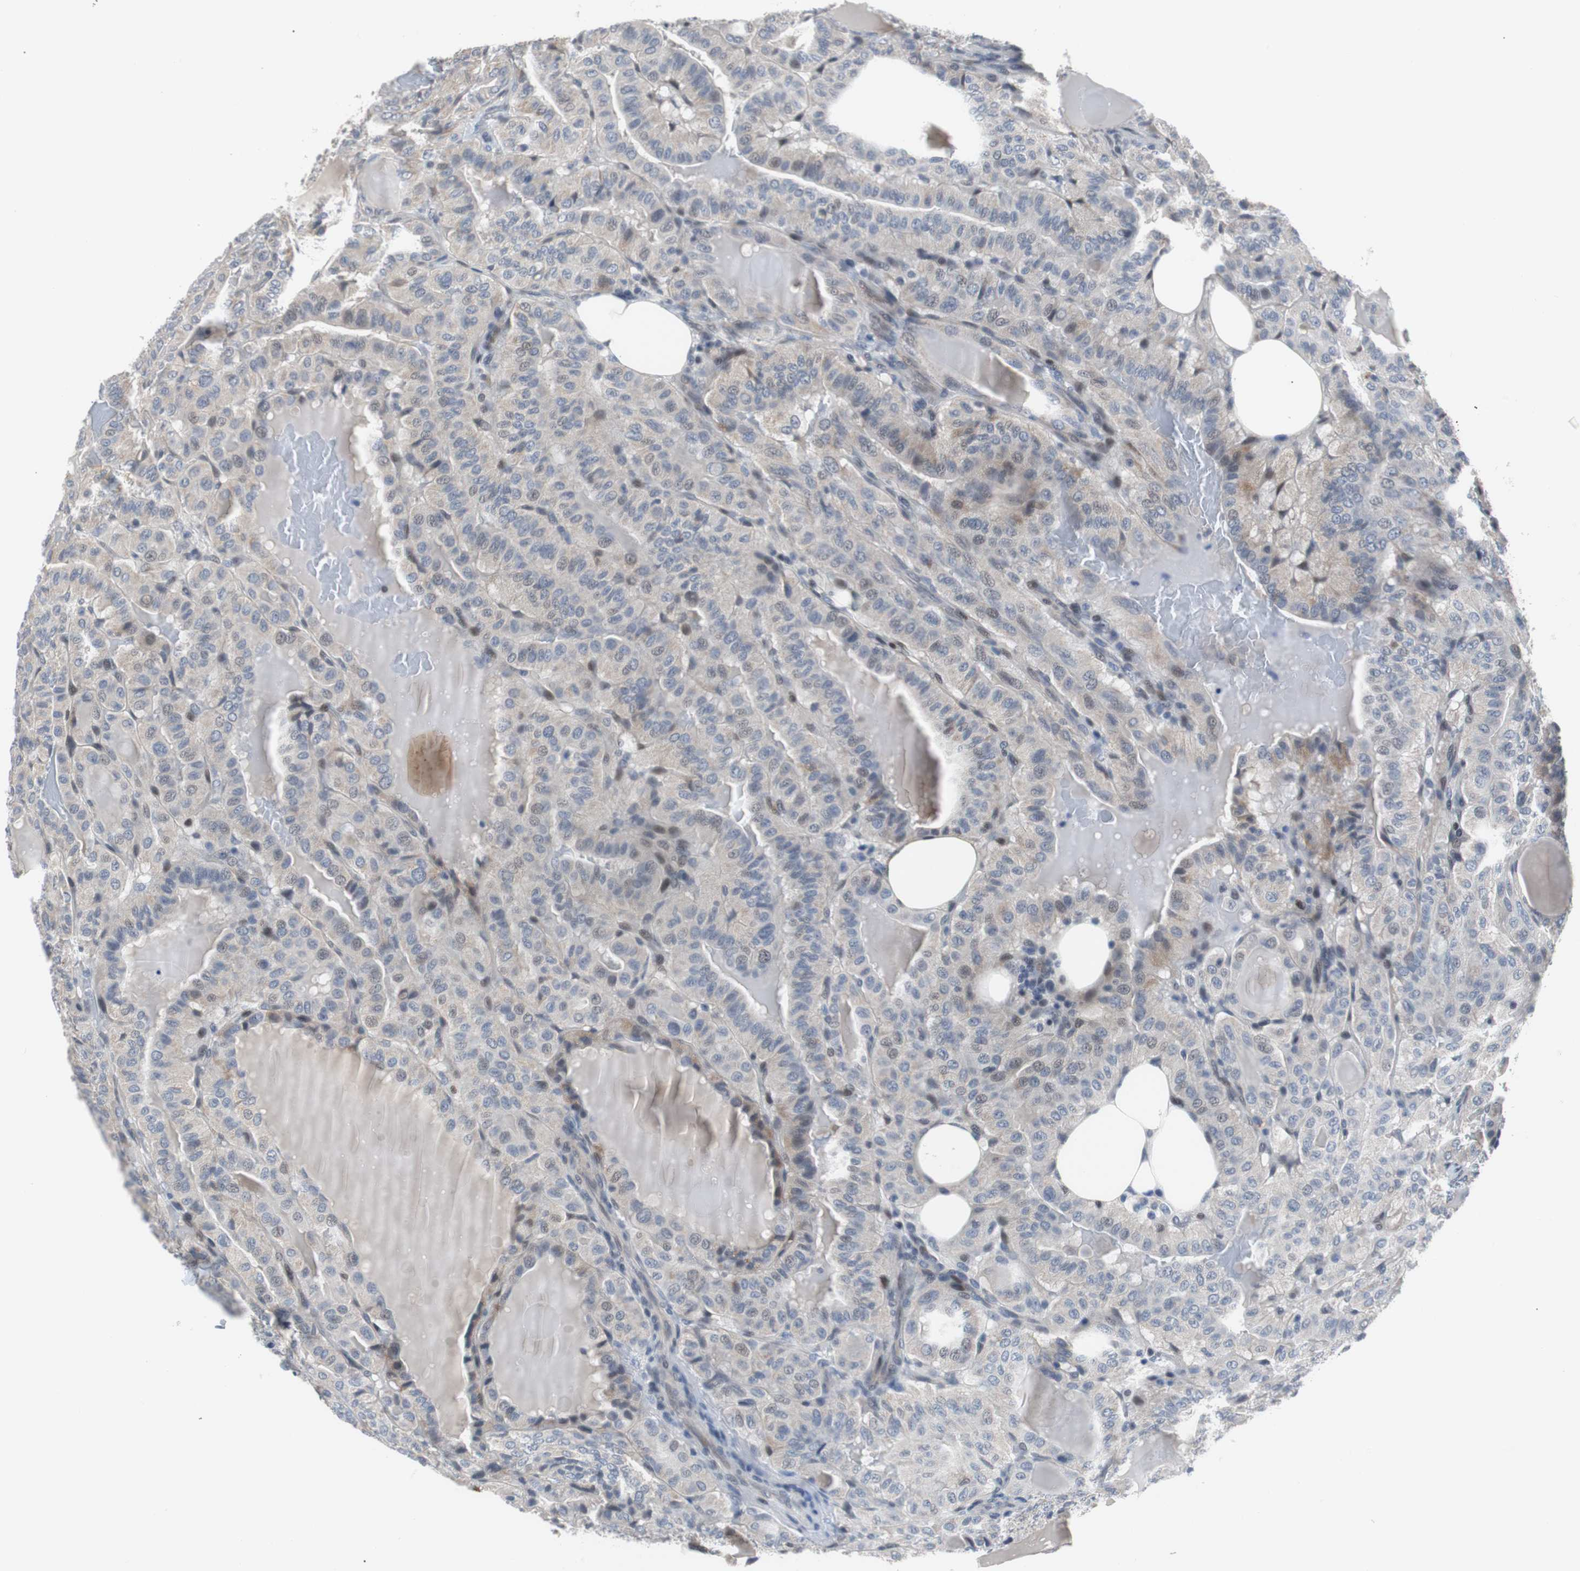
{"staining": {"intensity": "weak", "quantity": "<25%", "location": "cytoplasmic/membranous,nuclear"}, "tissue": "thyroid cancer", "cell_type": "Tumor cells", "image_type": "cancer", "snomed": [{"axis": "morphology", "description": "Papillary adenocarcinoma, NOS"}, {"axis": "topography", "description": "Thyroid gland"}], "caption": "IHC of human thyroid cancer demonstrates no staining in tumor cells.", "gene": "TP63", "patient": {"sex": "male", "age": 77}}